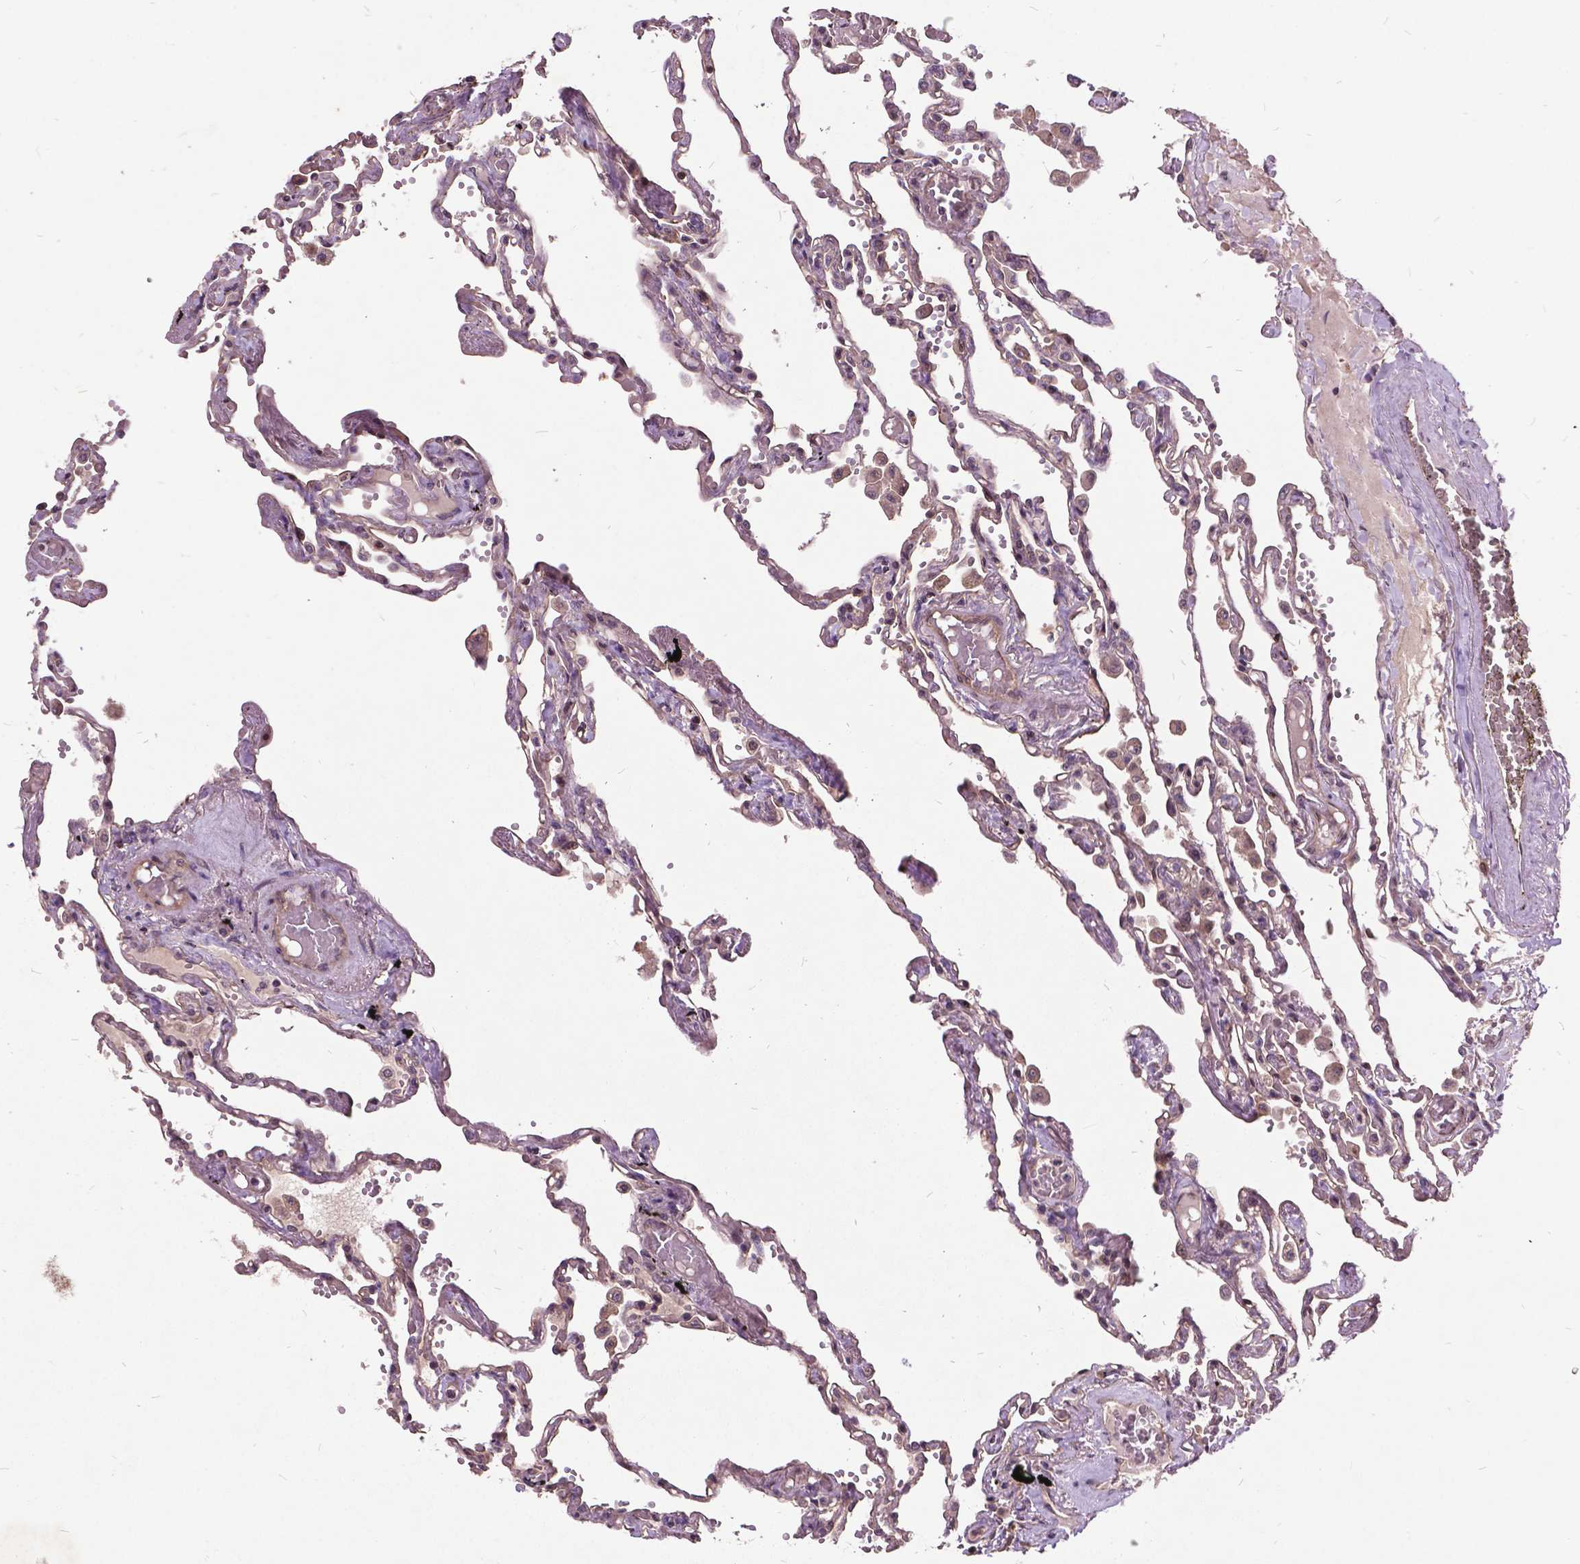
{"staining": {"intensity": "weak", "quantity": "<25%", "location": "cytoplasmic/membranous"}, "tissue": "lung", "cell_type": "Alveolar cells", "image_type": "normal", "snomed": [{"axis": "morphology", "description": "Normal tissue, NOS"}, {"axis": "morphology", "description": "Adenocarcinoma, NOS"}, {"axis": "topography", "description": "Cartilage tissue"}, {"axis": "topography", "description": "Lung"}], "caption": "Immunohistochemical staining of unremarkable human lung exhibits no significant expression in alveolar cells.", "gene": "AP1S3", "patient": {"sex": "female", "age": 67}}